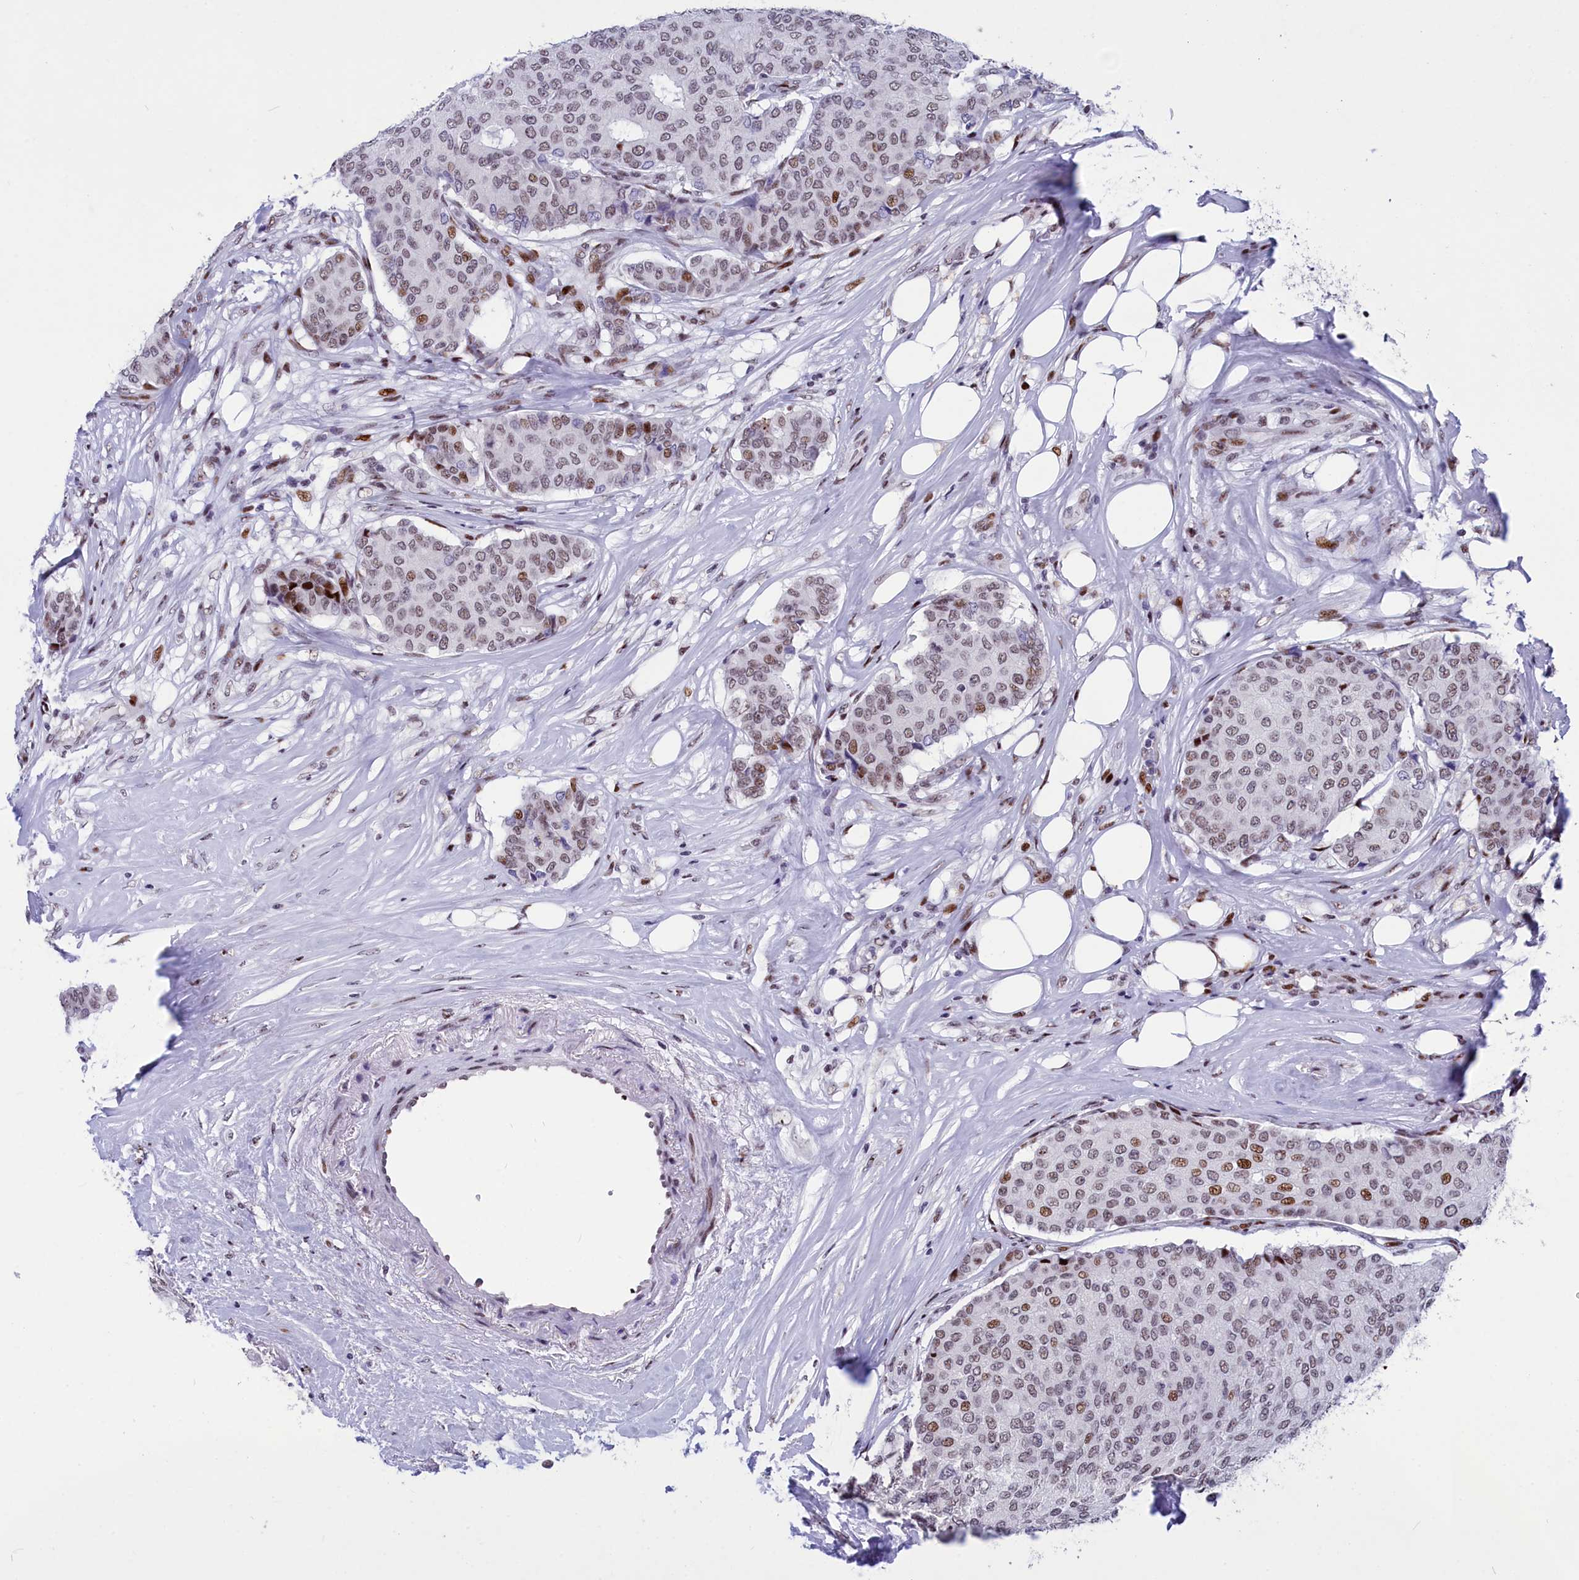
{"staining": {"intensity": "weak", "quantity": ">75%", "location": "nuclear"}, "tissue": "breast cancer", "cell_type": "Tumor cells", "image_type": "cancer", "snomed": [{"axis": "morphology", "description": "Duct carcinoma"}, {"axis": "topography", "description": "Breast"}], "caption": "An immunohistochemistry (IHC) photomicrograph of tumor tissue is shown. Protein staining in brown highlights weak nuclear positivity in breast cancer (invasive ductal carcinoma) within tumor cells.", "gene": "NSA2", "patient": {"sex": "female", "age": 75}}